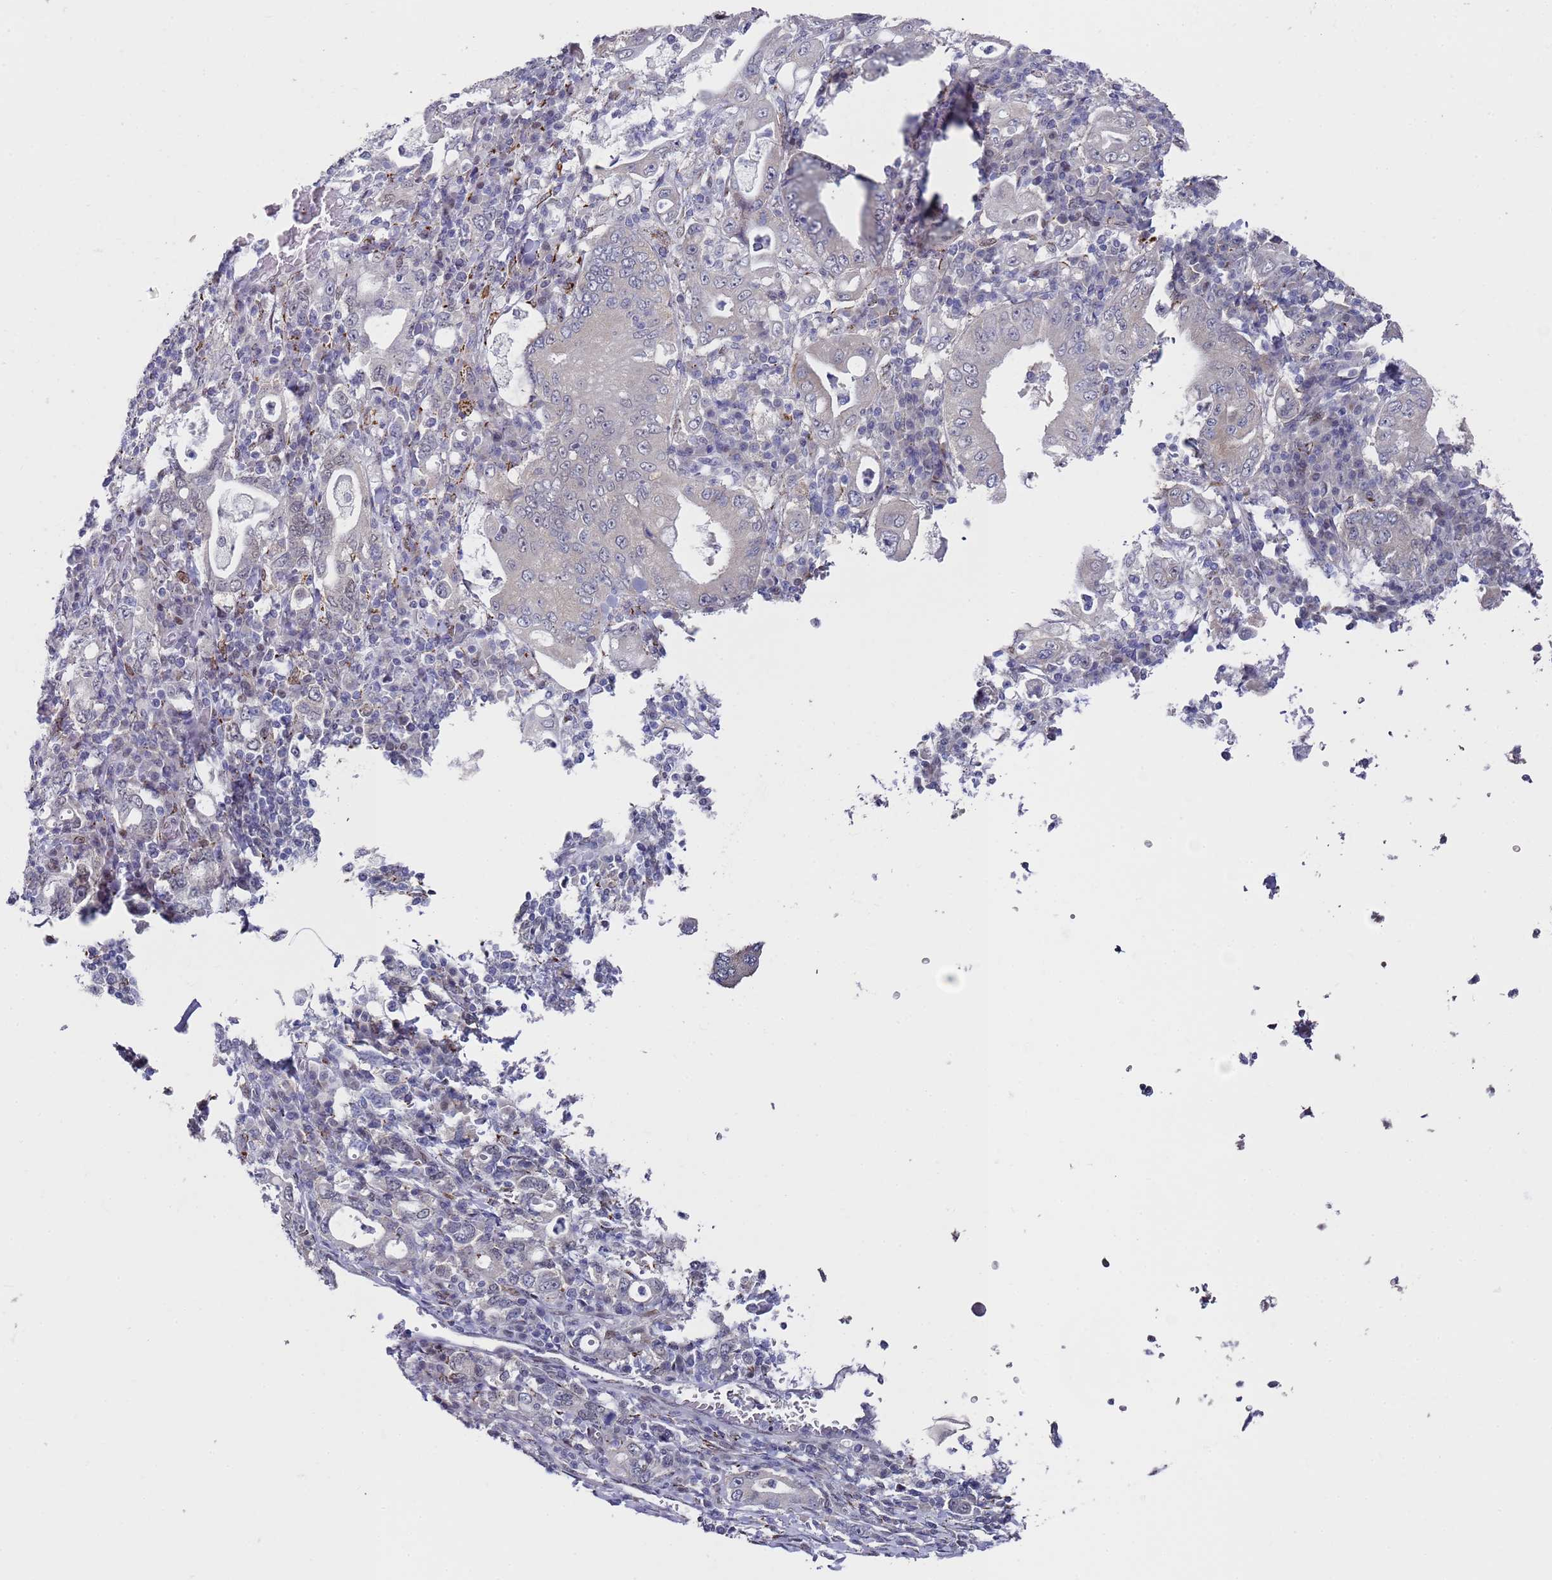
{"staining": {"intensity": "negative", "quantity": "none", "location": "none"}, "tissue": "stomach cancer", "cell_type": "Tumor cells", "image_type": "cancer", "snomed": [{"axis": "morphology", "description": "Normal tissue, NOS"}, {"axis": "morphology", "description": "Adenocarcinoma, NOS"}, {"axis": "topography", "description": "Esophagus"}, {"axis": "topography", "description": "Stomach, upper"}, {"axis": "topography", "description": "Peripheral nerve tissue"}], "caption": "IHC of human adenocarcinoma (stomach) demonstrates no expression in tumor cells.", "gene": "COPS6", "patient": {"sex": "male", "age": 62}}